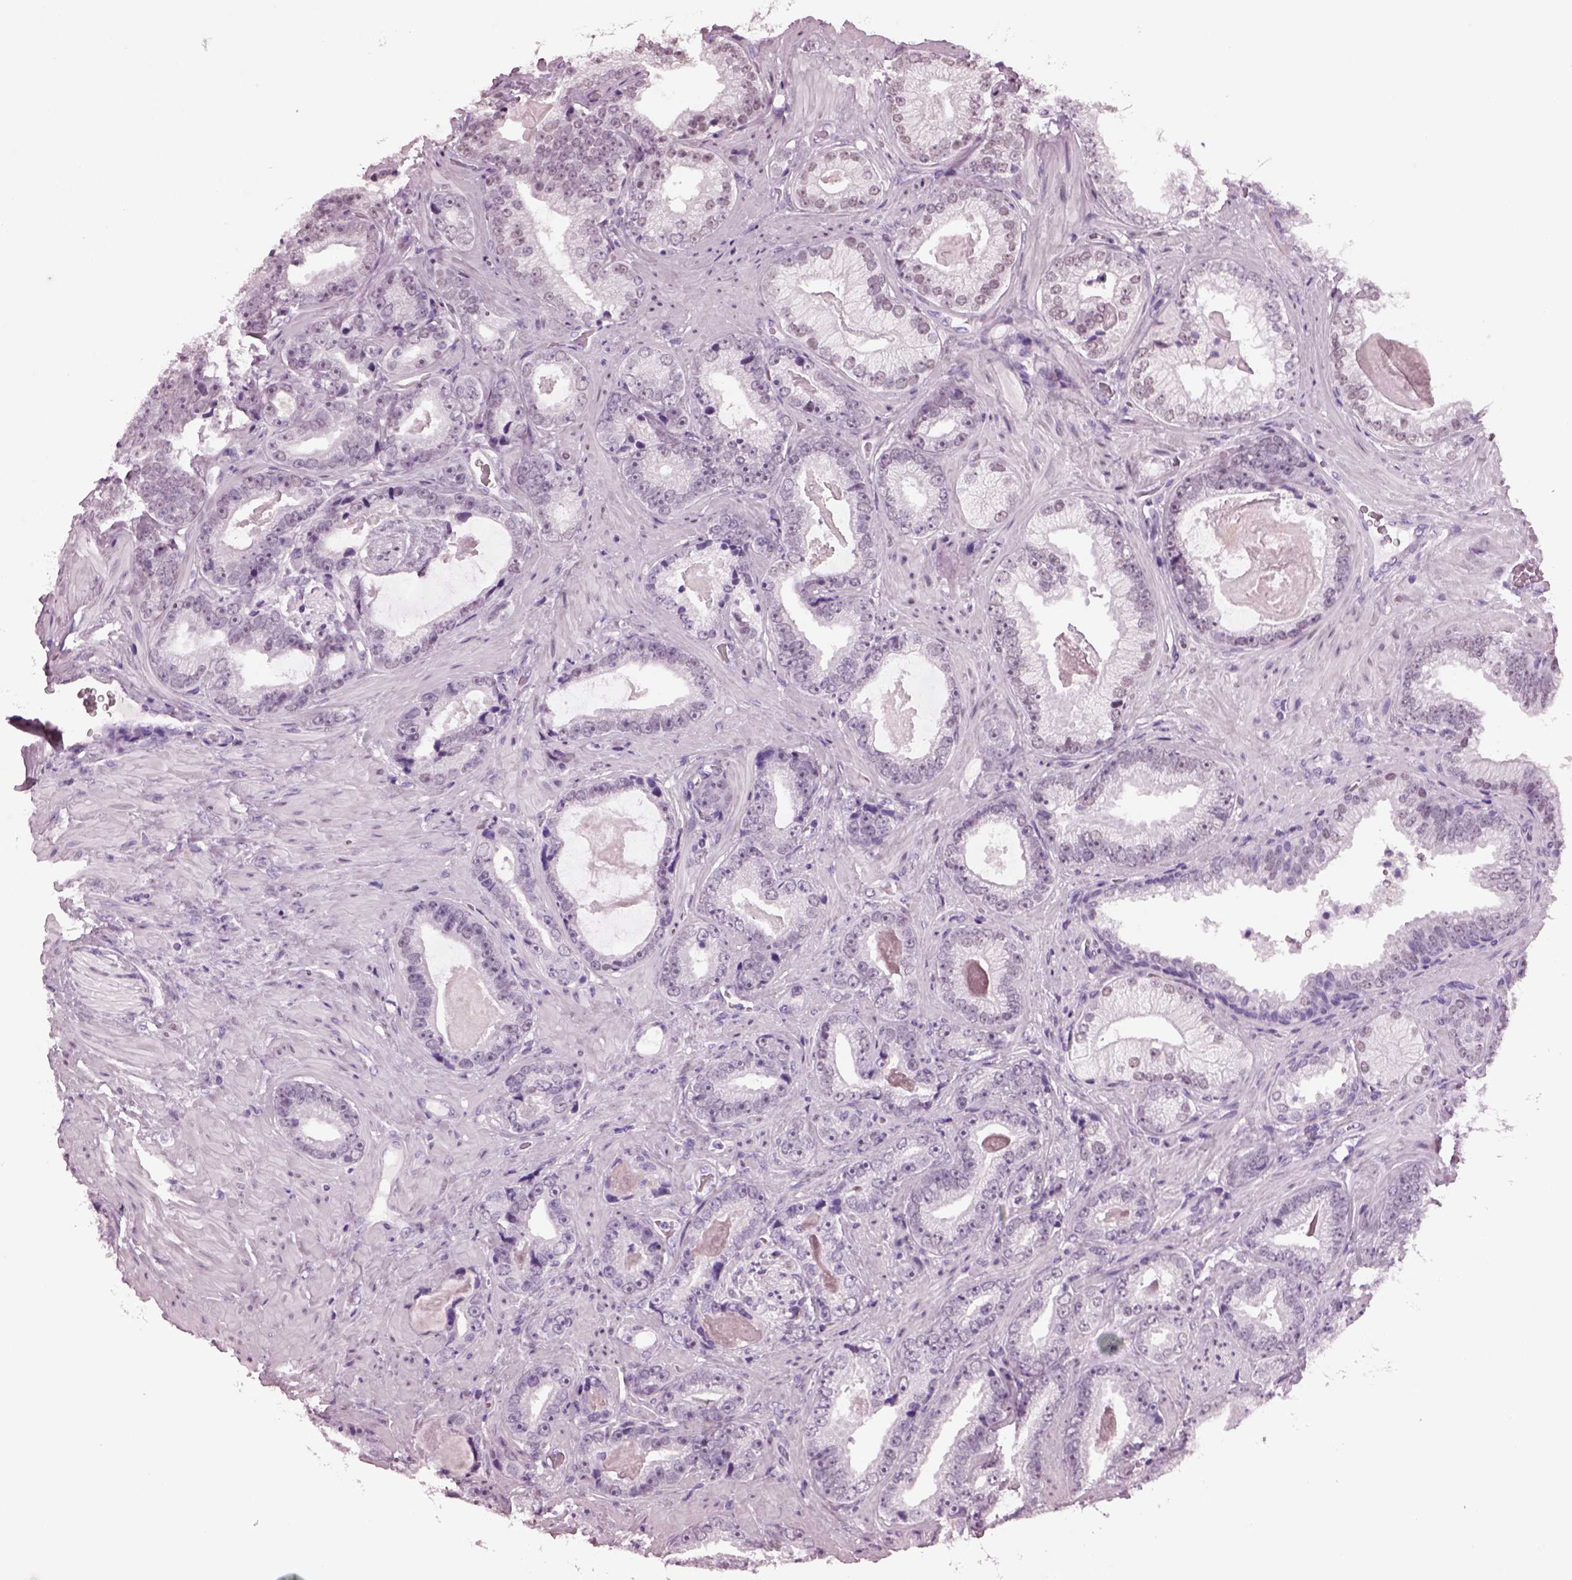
{"staining": {"intensity": "negative", "quantity": "none", "location": "none"}, "tissue": "prostate cancer", "cell_type": "Tumor cells", "image_type": "cancer", "snomed": [{"axis": "morphology", "description": "Adenocarcinoma, Low grade"}, {"axis": "topography", "description": "Prostate"}], "caption": "Human adenocarcinoma (low-grade) (prostate) stained for a protein using immunohistochemistry exhibits no staining in tumor cells.", "gene": "KRTAP3-2", "patient": {"sex": "male", "age": 61}}